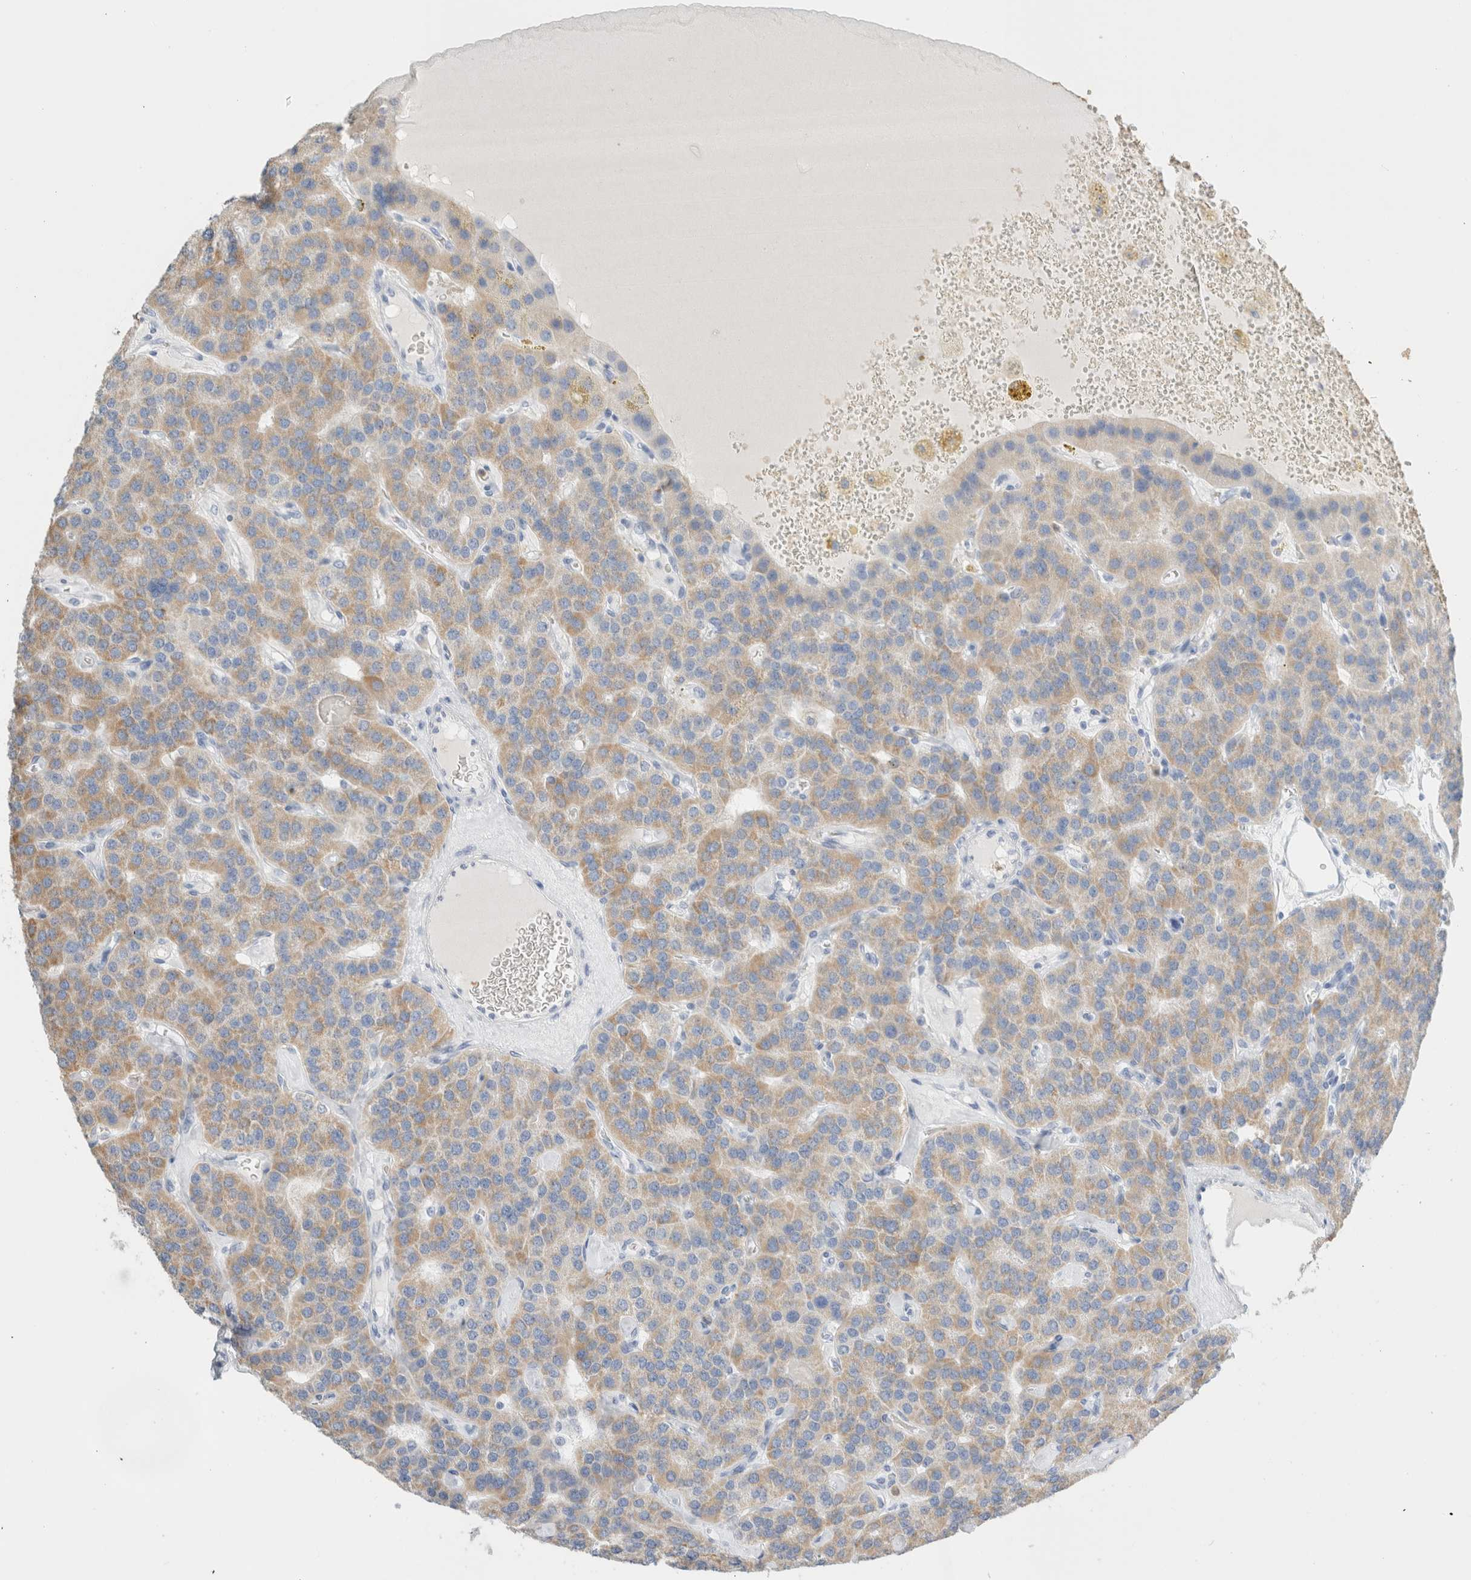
{"staining": {"intensity": "moderate", "quantity": "25%-75%", "location": "cytoplasmic/membranous"}, "tissue": "parathyroid gland", "cell_type": "Glandular cells", "image_type": "normal", "snomed": [{"axis": "morphology", "description": "Normal tissue, NOS"}, {"axis": "morphology", "description": "Adenoma, NOS"}, {"axis": "topography", "description": "Parathyroid gland"}], "caption": "Glandular cells reveal medium levels of moderate cytoplasmic/membranous staining in about 25%-75% of cells in normal human parathyroid gland.", "gene": "ARG1", "patient": {"sex": "female", "age": 86}}